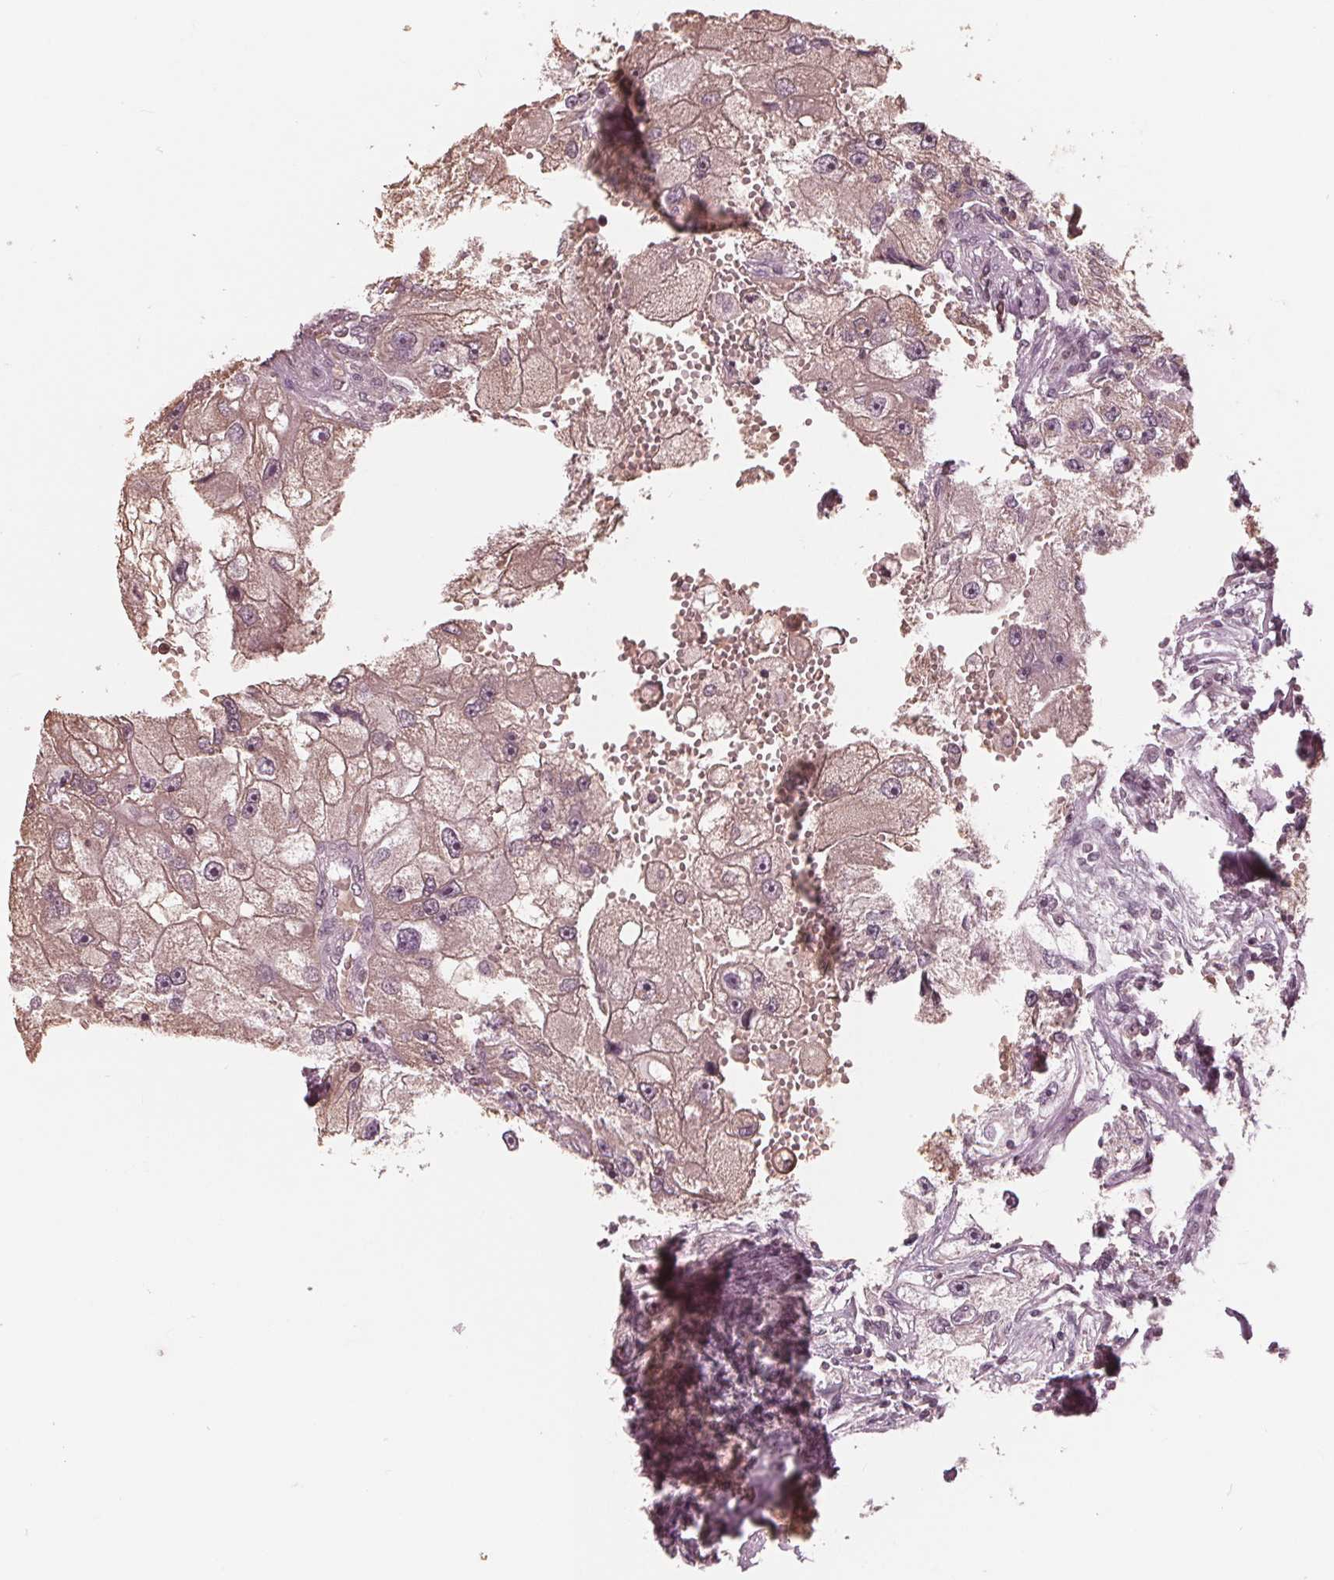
{"staining": {"intensity": "weak", "quantity": "25%-75%", "location": "cytoplasmic/membranous"}, "tissue": "renal cancer", "cell_type": "Tumor cells", "image_type": "cancer", "snomed": [{"axis": "morphology", "description": "Adenocarcinoma, NOS"}, {"axis": "topography", "description": "Kidney"}], "caption": "Protein expression analysis of renal adenocarcinoma reveals weak cytoplasmic/membranous staining in approximately 25%-75% of tumor cells.", "gene": "HIRIP3", "patient": {"sex": "male", "age": 63}}